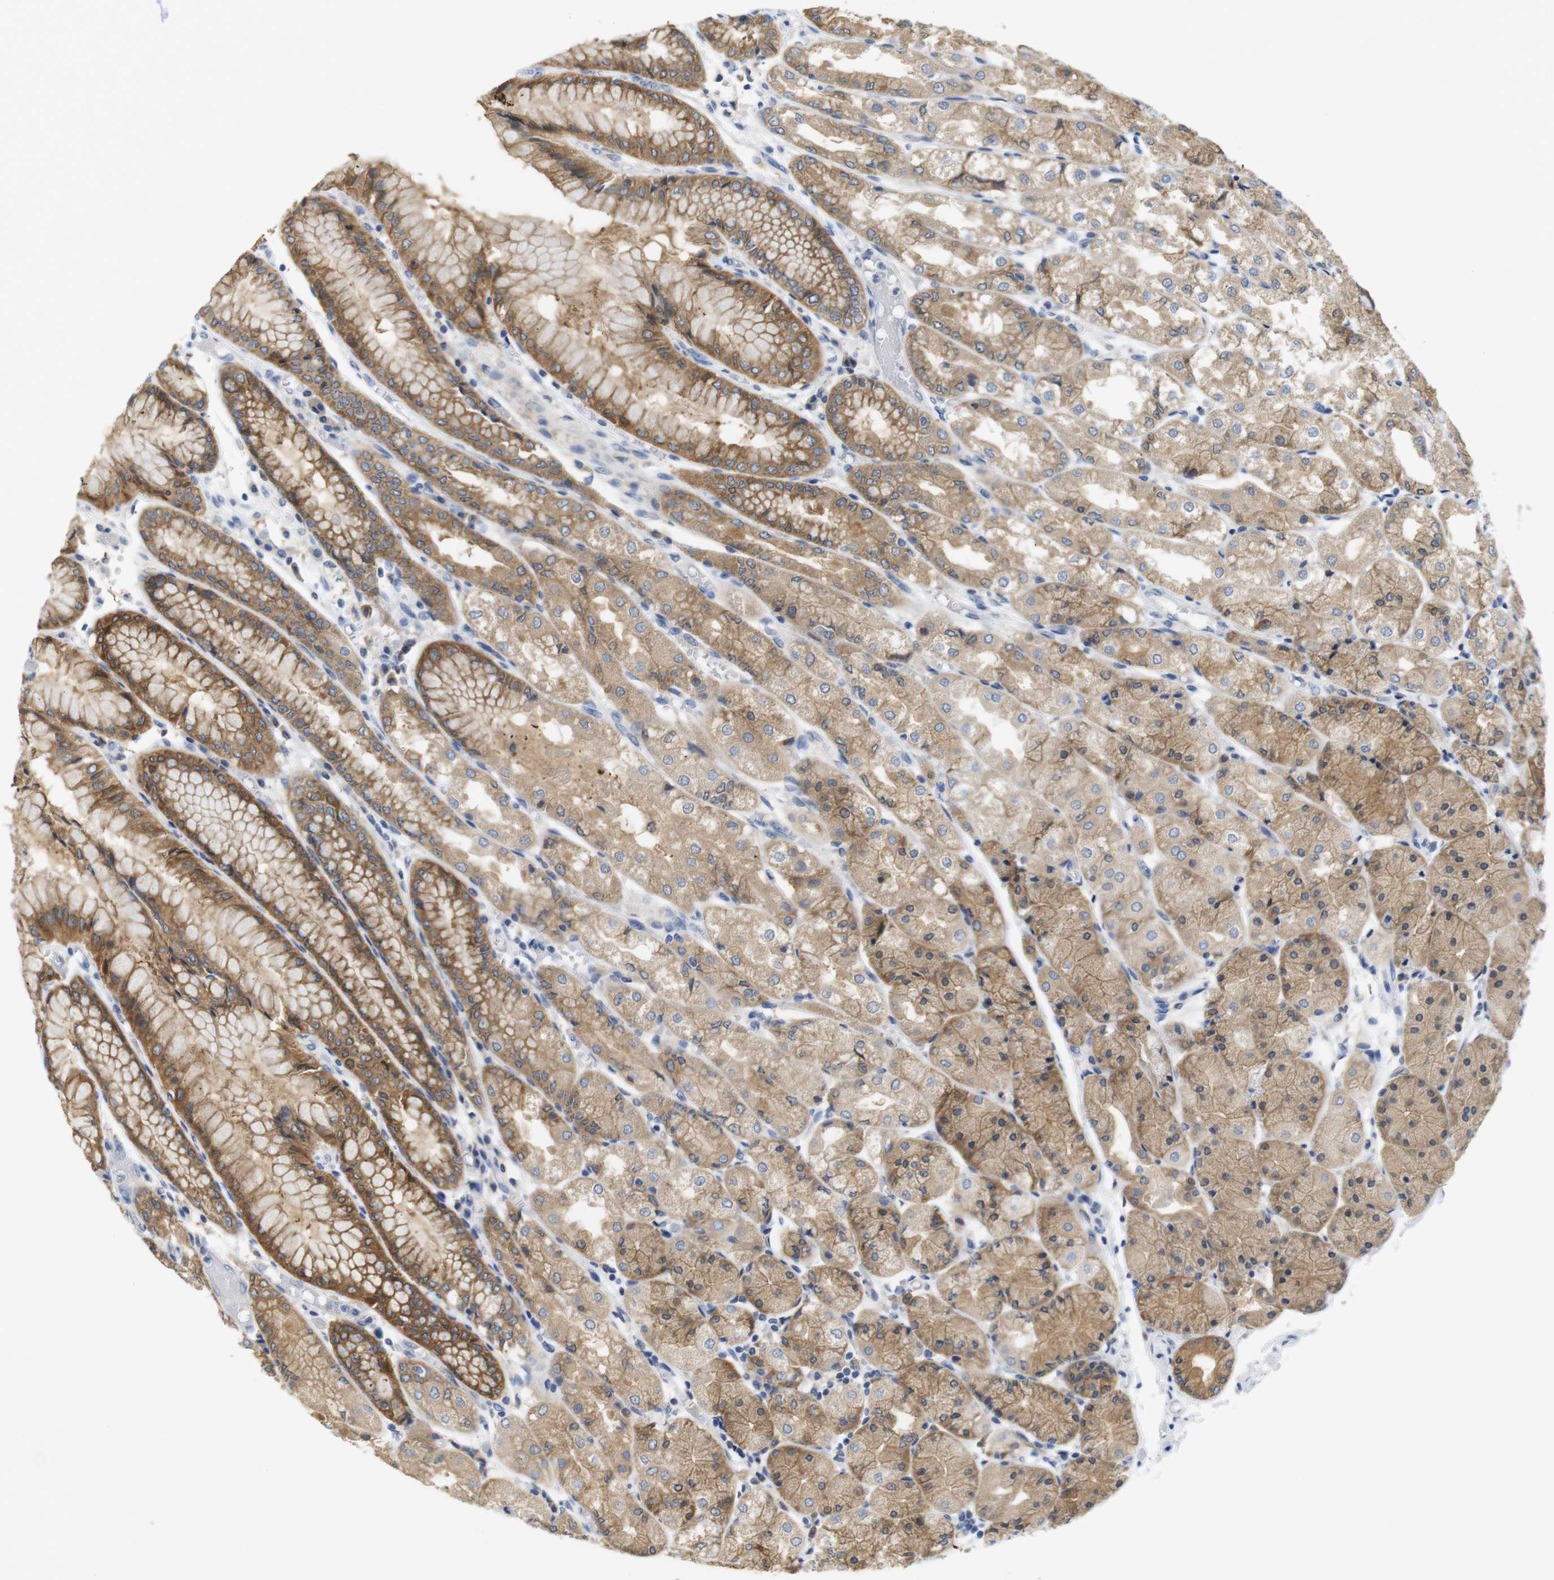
{"staining": {"intensity": "moderate", "quantity": ">75%", "location": "cytoplasmic/membranous"}, "tissue": "stomach", "cell_type": "Glandular cells", "image_type": "normal", "snomed": [{"axis": "morphology", "description": "Normal tissue, NOS"}, {"axis": "topography", "description": "Stomach, upper"}], "caption": "An image showing moderate cytoplasmic/membranous staining in approximately >75% of glandular cells in benign stomach, as visualized by brown immunohistochemical staining.", "gene": "NEBL", "patient": {"sex": "male", "age": 72}}